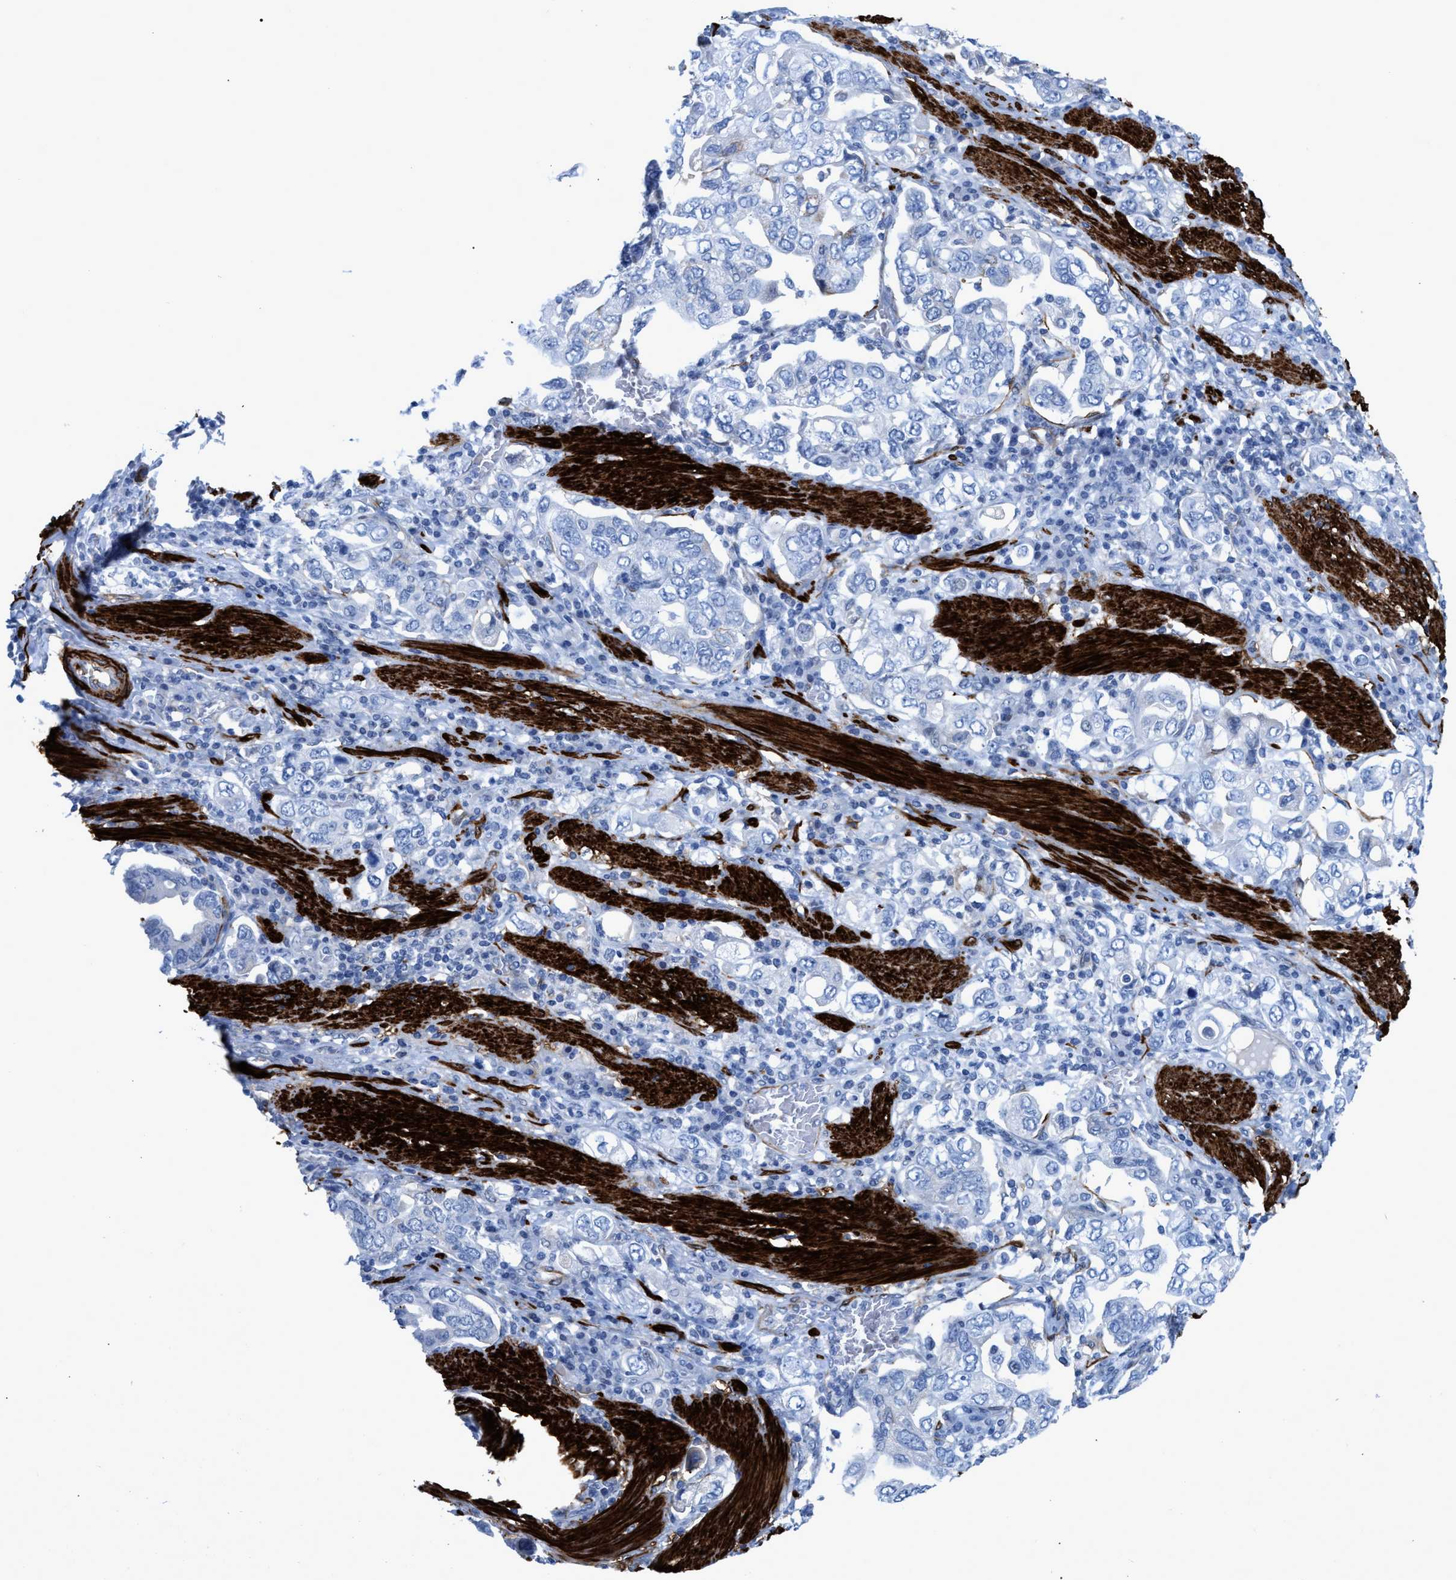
{"staining": {"intensity": "negative", "quantity": "none", "location": "none"}, "tissue": "stomach cancer", "cell_type": "Tumor cells", "image_type": "cancer", "snomed": [{"axis": "morphology", "description": "Adenocarcinoma, NOS"}, {"axis": "topography", "description": "Stomach, upper"}], "caption": "This is a micrograph of immunohistochemistry staining of stomach cancer, which shows no expression in tumor cells. Brightfield microscopy of immunohistochemistry (IHC) stained with DAB (brown) and hematoxylin (blue), captured at high magnification.", "gene": "TAGLN", "patient": {"sex": "male", "age": 62}}